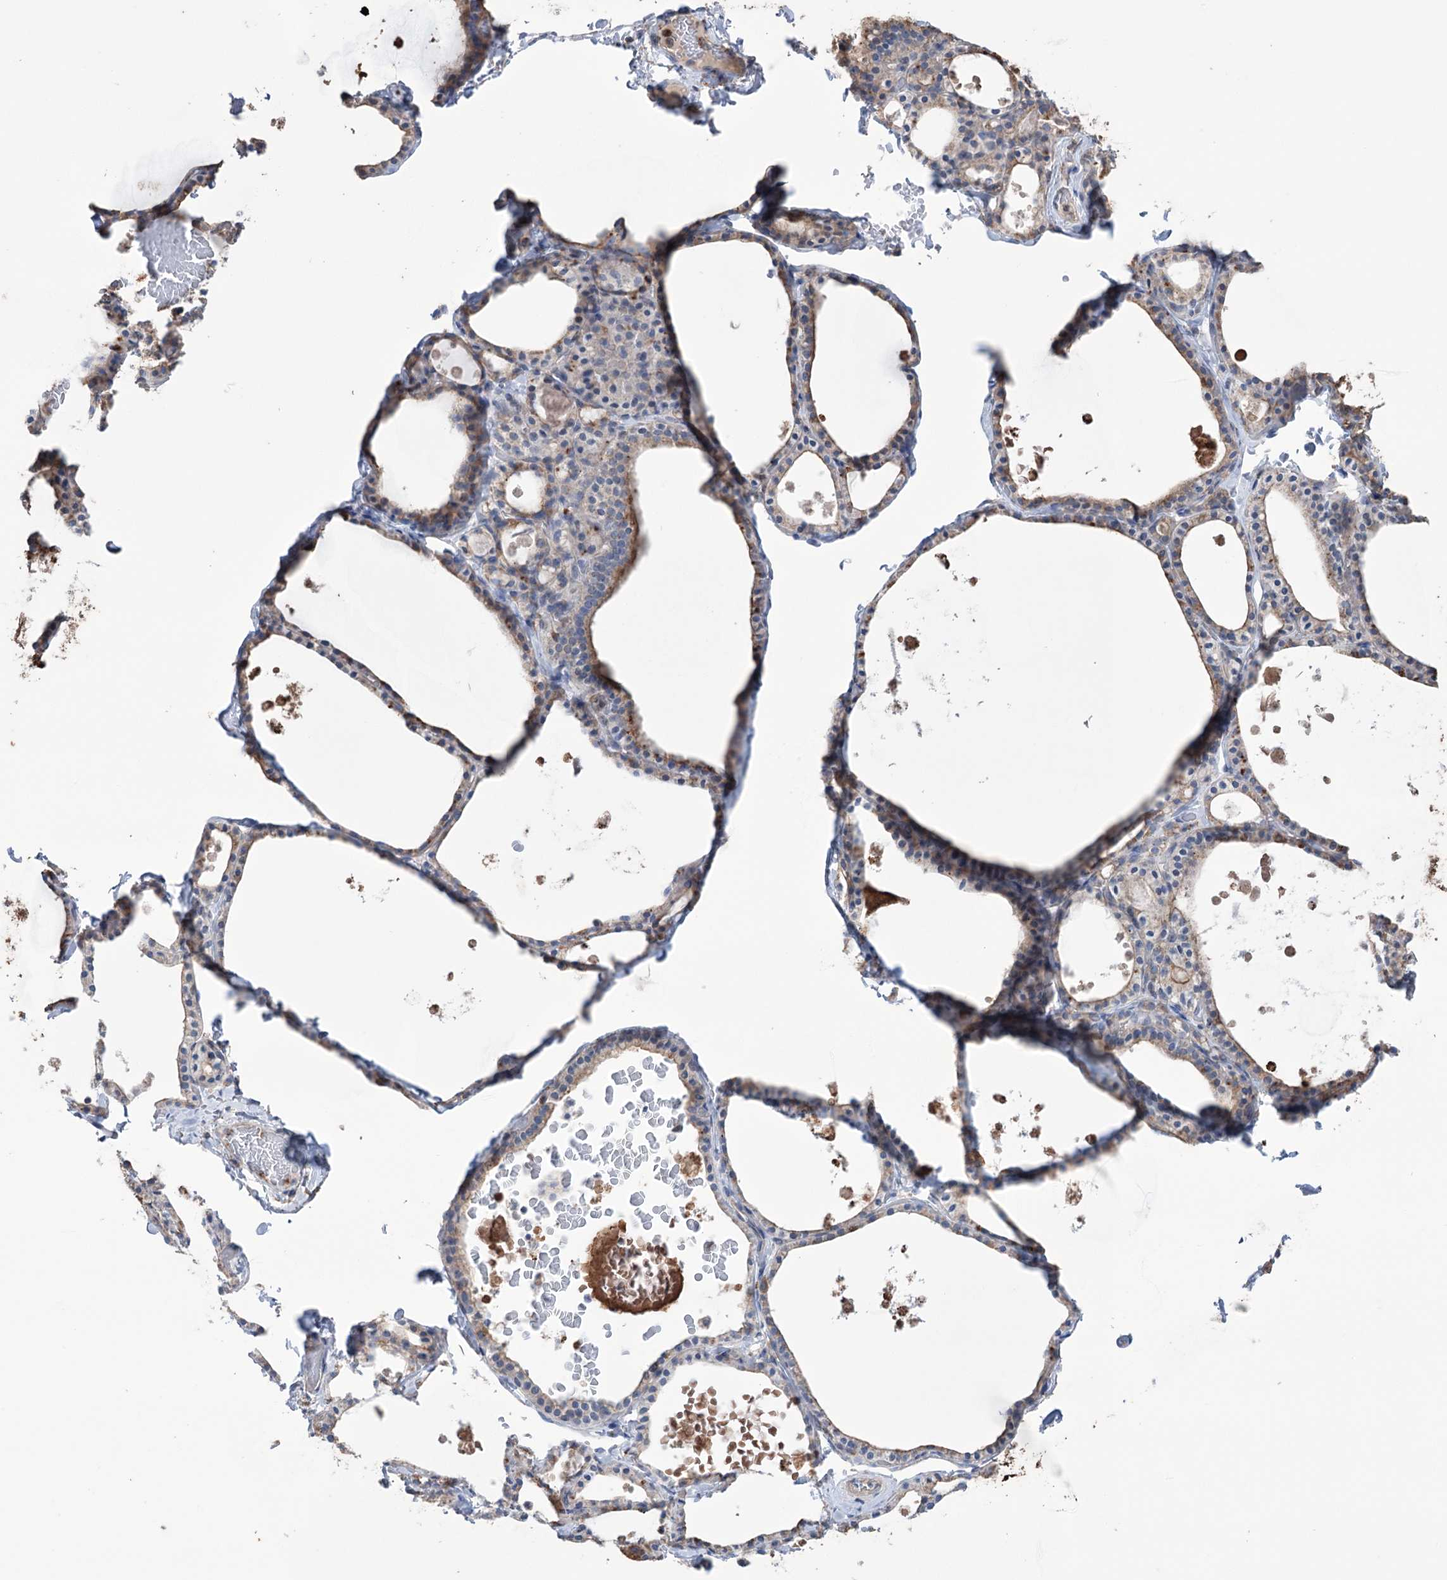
{"staining": {"intensity": "moderate", "quantity": ">75%", "location": "cytoplasmic/membranous"}, "tissue": "thyroid gland", "cell_type": "Glandular cells", "image_type": "normal", "snomed": [{"axis": "morphology", "description": "Normal tissue, NOS"}, {"axis": "topography", "description": "Thyroid gland"}], "caption": "The immunohistochemical stain highlights moderate cytoplasmic/membranous staining in glandular cells of benign thyroid gland.", "gene": "TRIM71", "patient": {"sex": "male", "age": 56}}